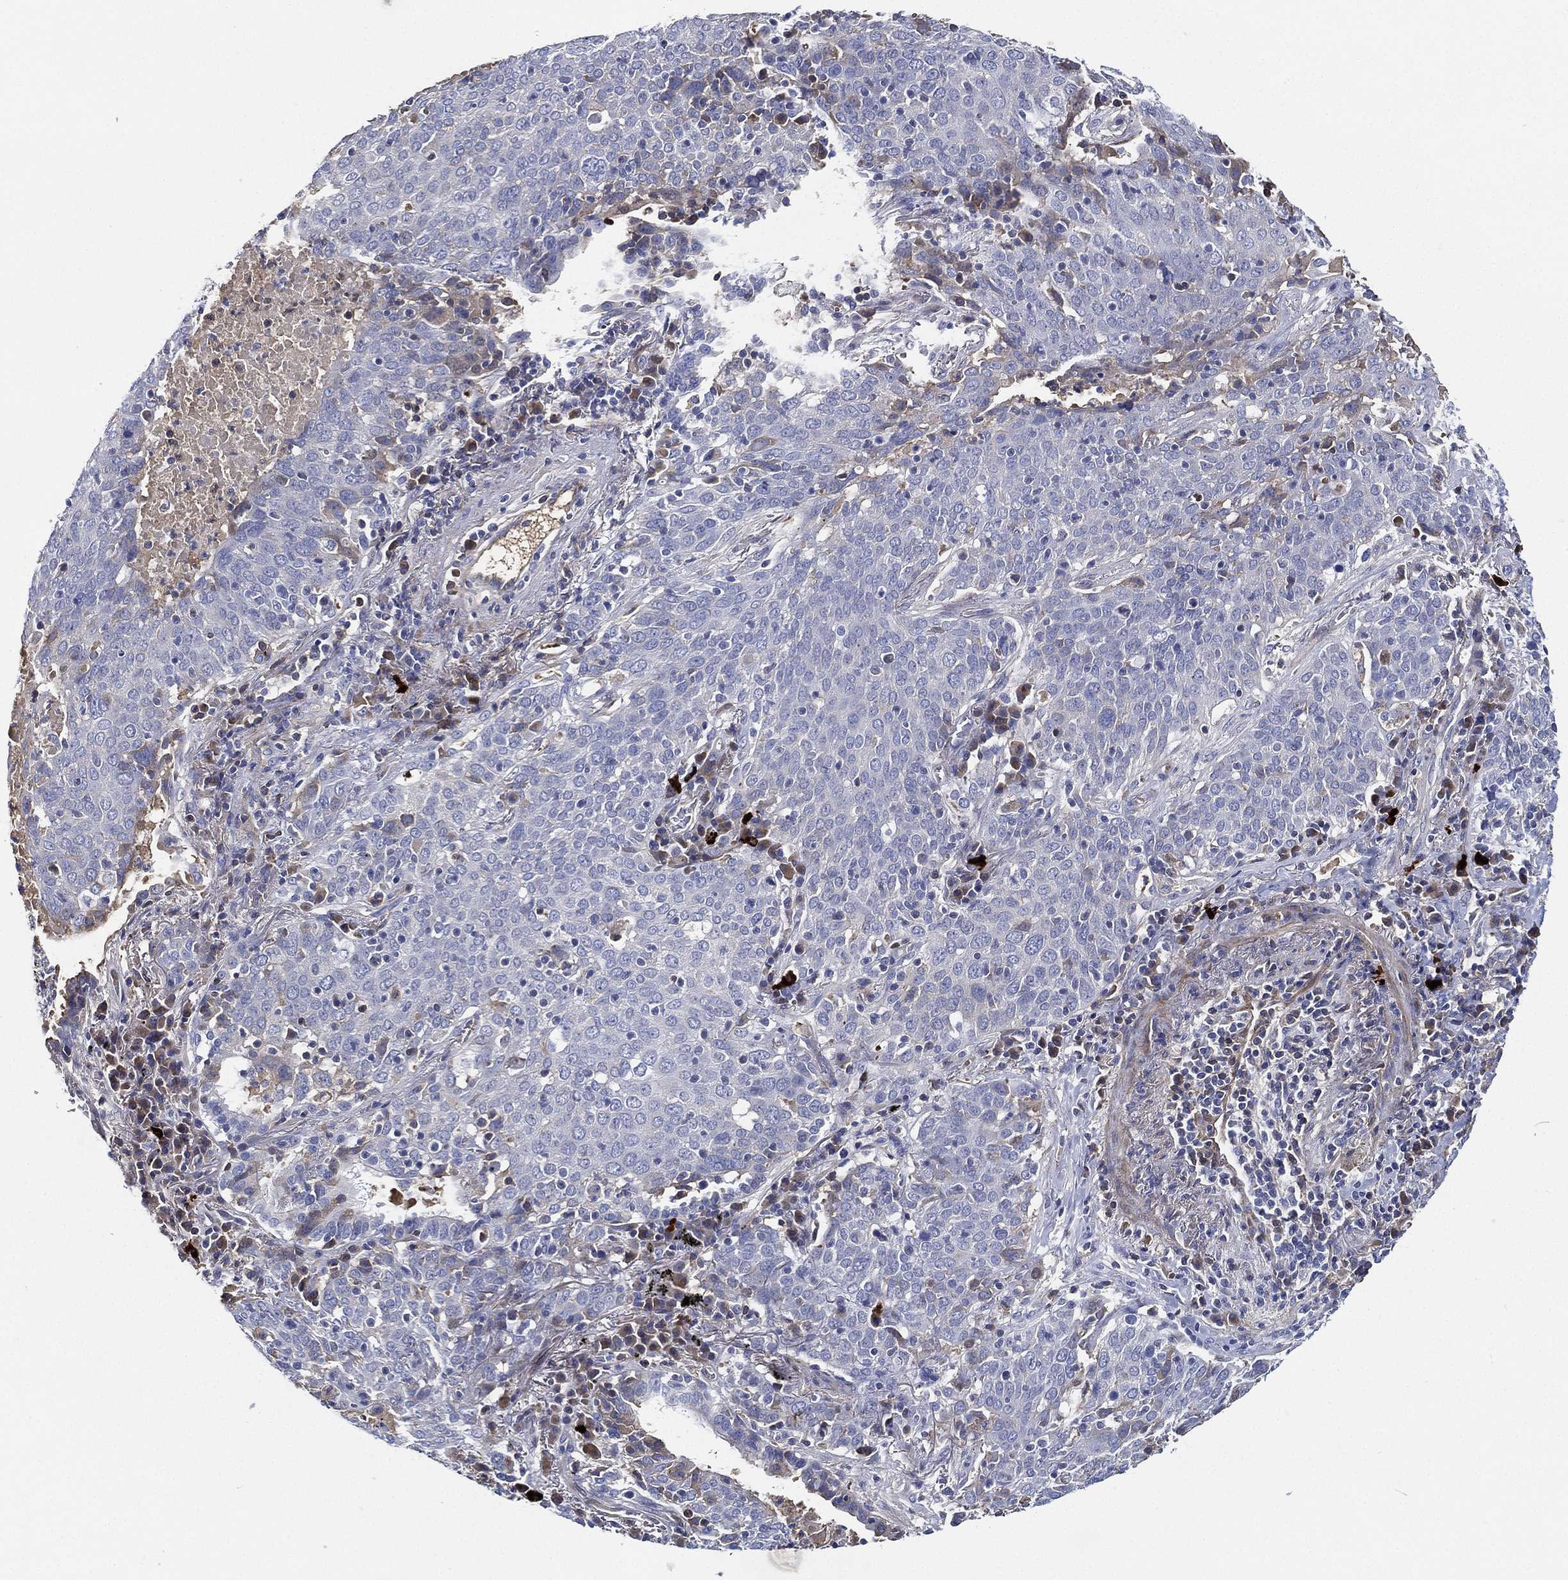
{"staining": {"intensity": "negative", "quantity": "none", "location": "none"}, "tissue": "lung cancer", "cell_type": "Tumor cells", "image_type": "cancer", "snomed": [{"axis": "morphology", "description": "Squamous cell carcinoma, NOS"}, {"axis": "topography", "description": "Lung"}], "caption": "DAB (3,3'-diaminobenzidine) immunohistochemical staining of human lung squamous cell carcinoma reveals no significant positivity in tumor cells.", "gene": "TMPRSS11D", "patient": {"sex": "male", "age": 82}}